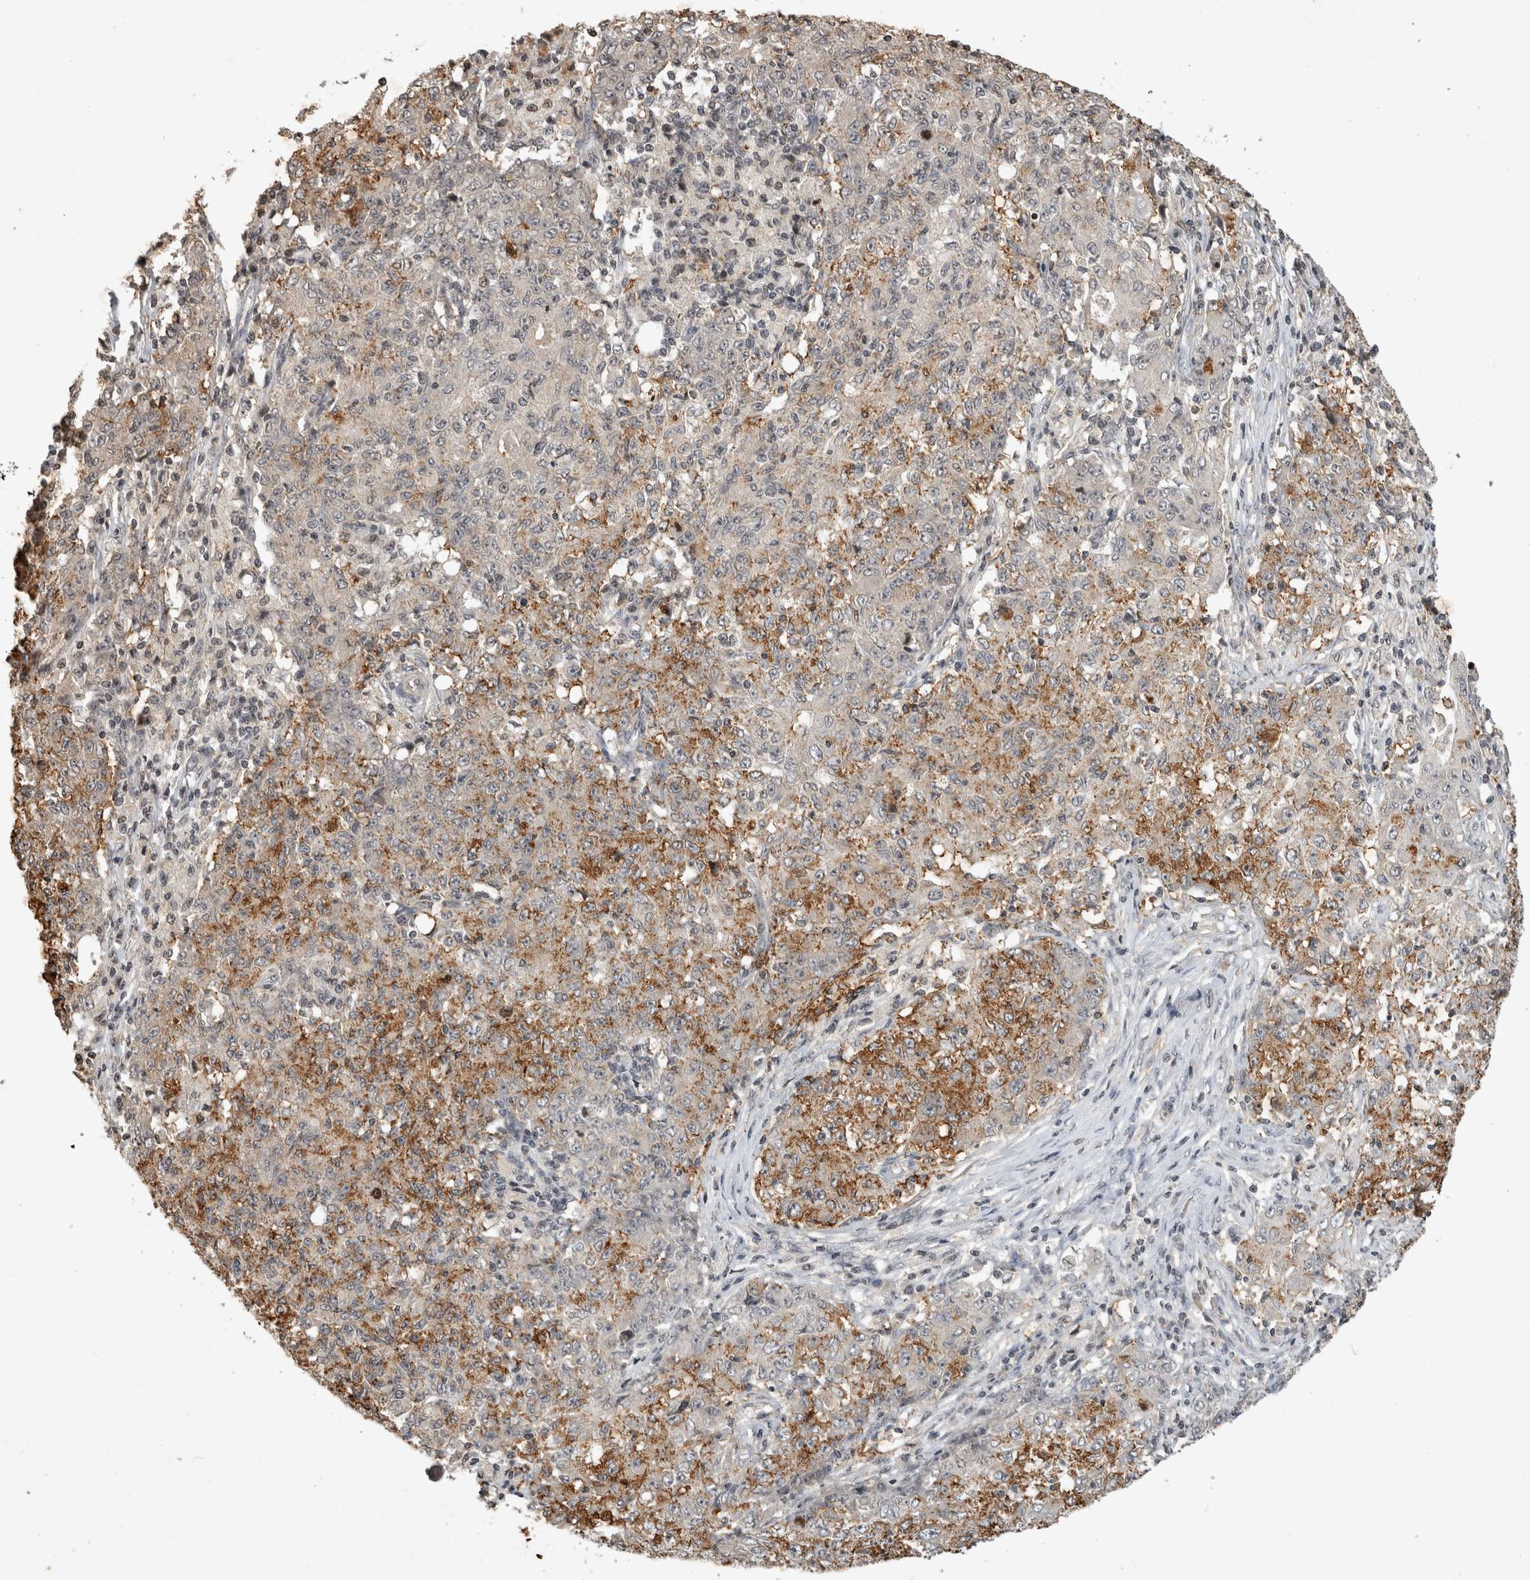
{"staining": {"intensity": "moderate", "quantity": "25%-75%", "location": "cytoplasmic/membranous"}, "tissue": "ovarian cancer", "cell_type": "Tumor cells", "image_type": "cancer", "snomed": [{"axis": "morphology", "description": "Carcinoma, endometroid"}, {"axis": "topography", "description": "Ovary"}], "caption": "This image shows immunohistochemistry staining of ovarian endometroid carcinoma, with medium moderate cytoplasmic/membranous positivity in approximately 25%-75% of tumor cells.", "gene": "HRK", "patient": {"sex": "female", "age": 42}}